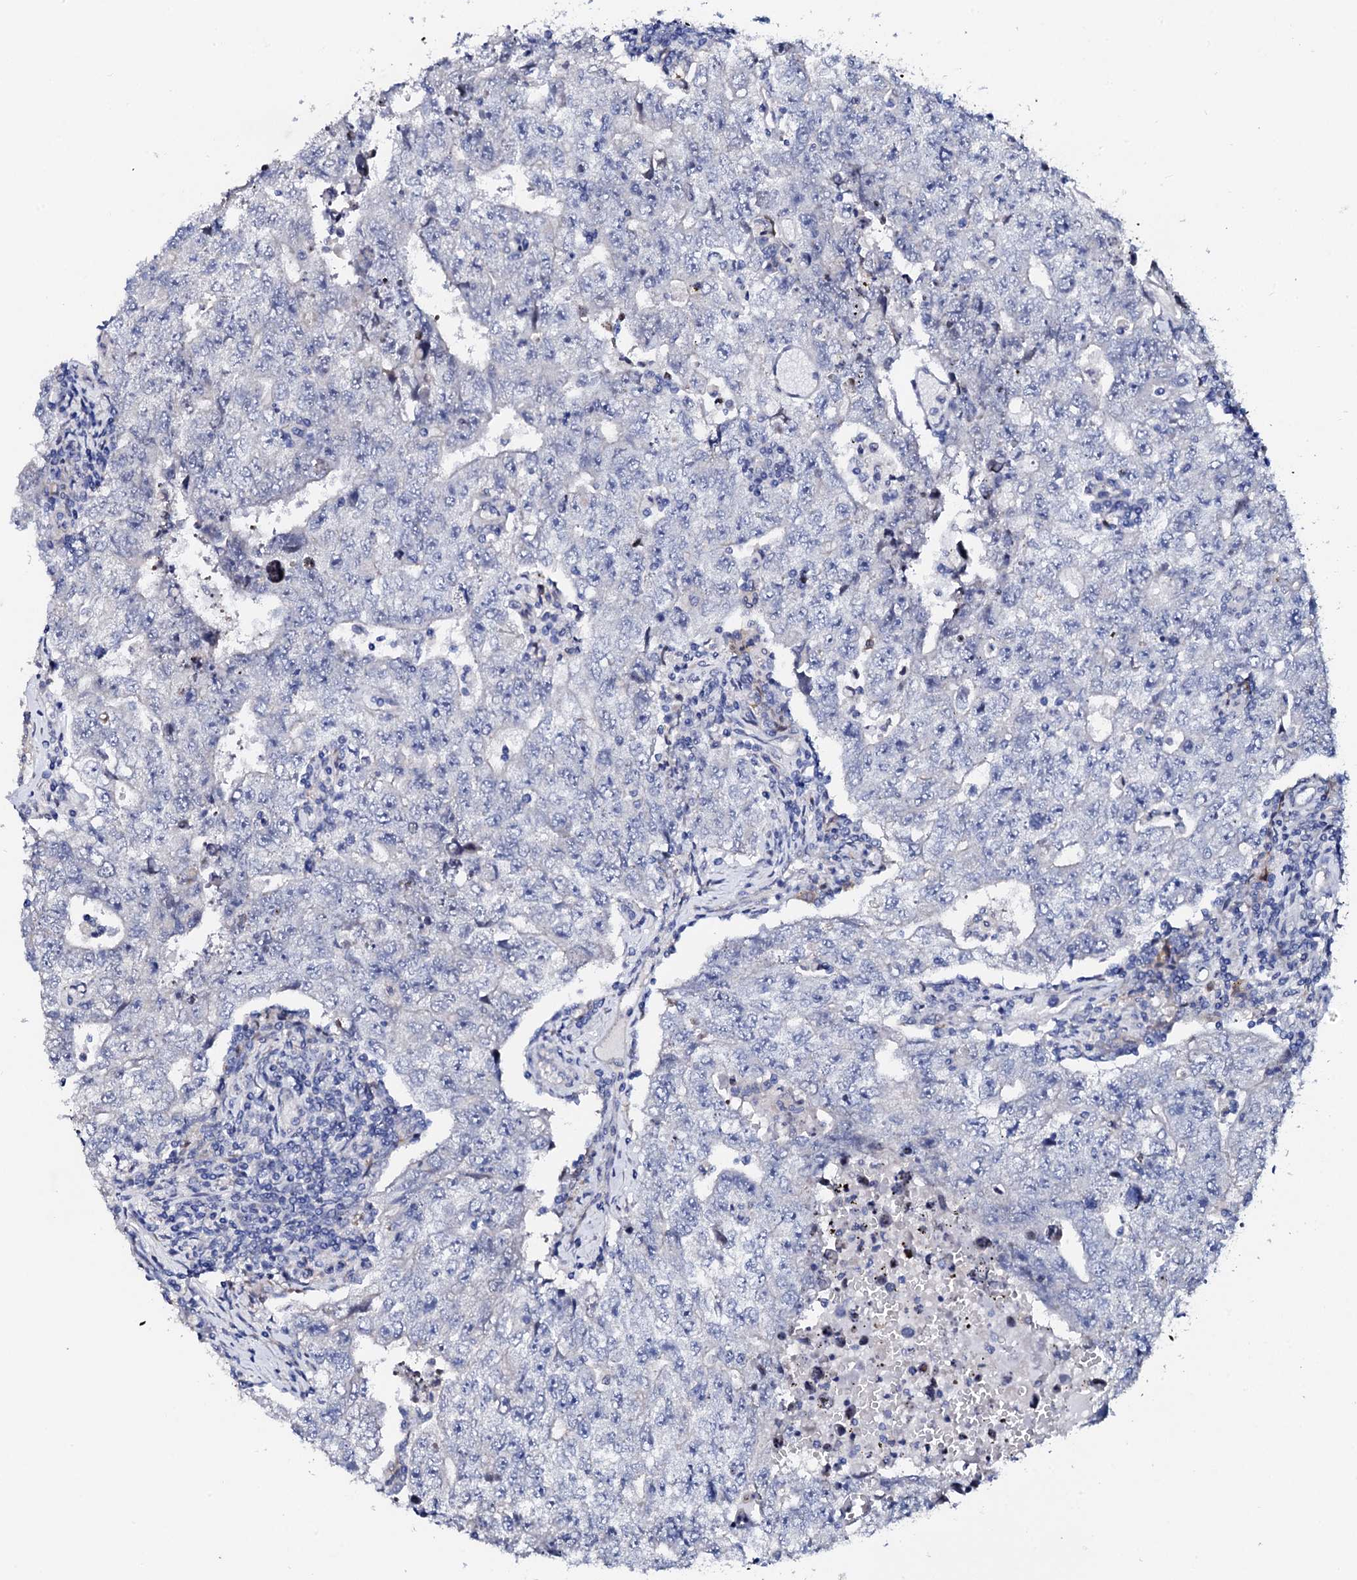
{"staining": {"intensity": "negative", "quantity": "none", "location": "none"}, "tissue": "testis cancer", "cell_type": "Tumor cells", "image_type": "cancer", "snomed": [{"axis": "morphology", "description": "Carcinoma, Embryonal, NOS"}, {"axis": "topography", "description": "Testis"}], "caption": "An immunohistochemistry (IHC) histopathology image of testis cancer is shown. There is no staining in tumor cells of testis cancer.", "gene": "TRDN", "patient": {"sex": "male", "age": 17}}